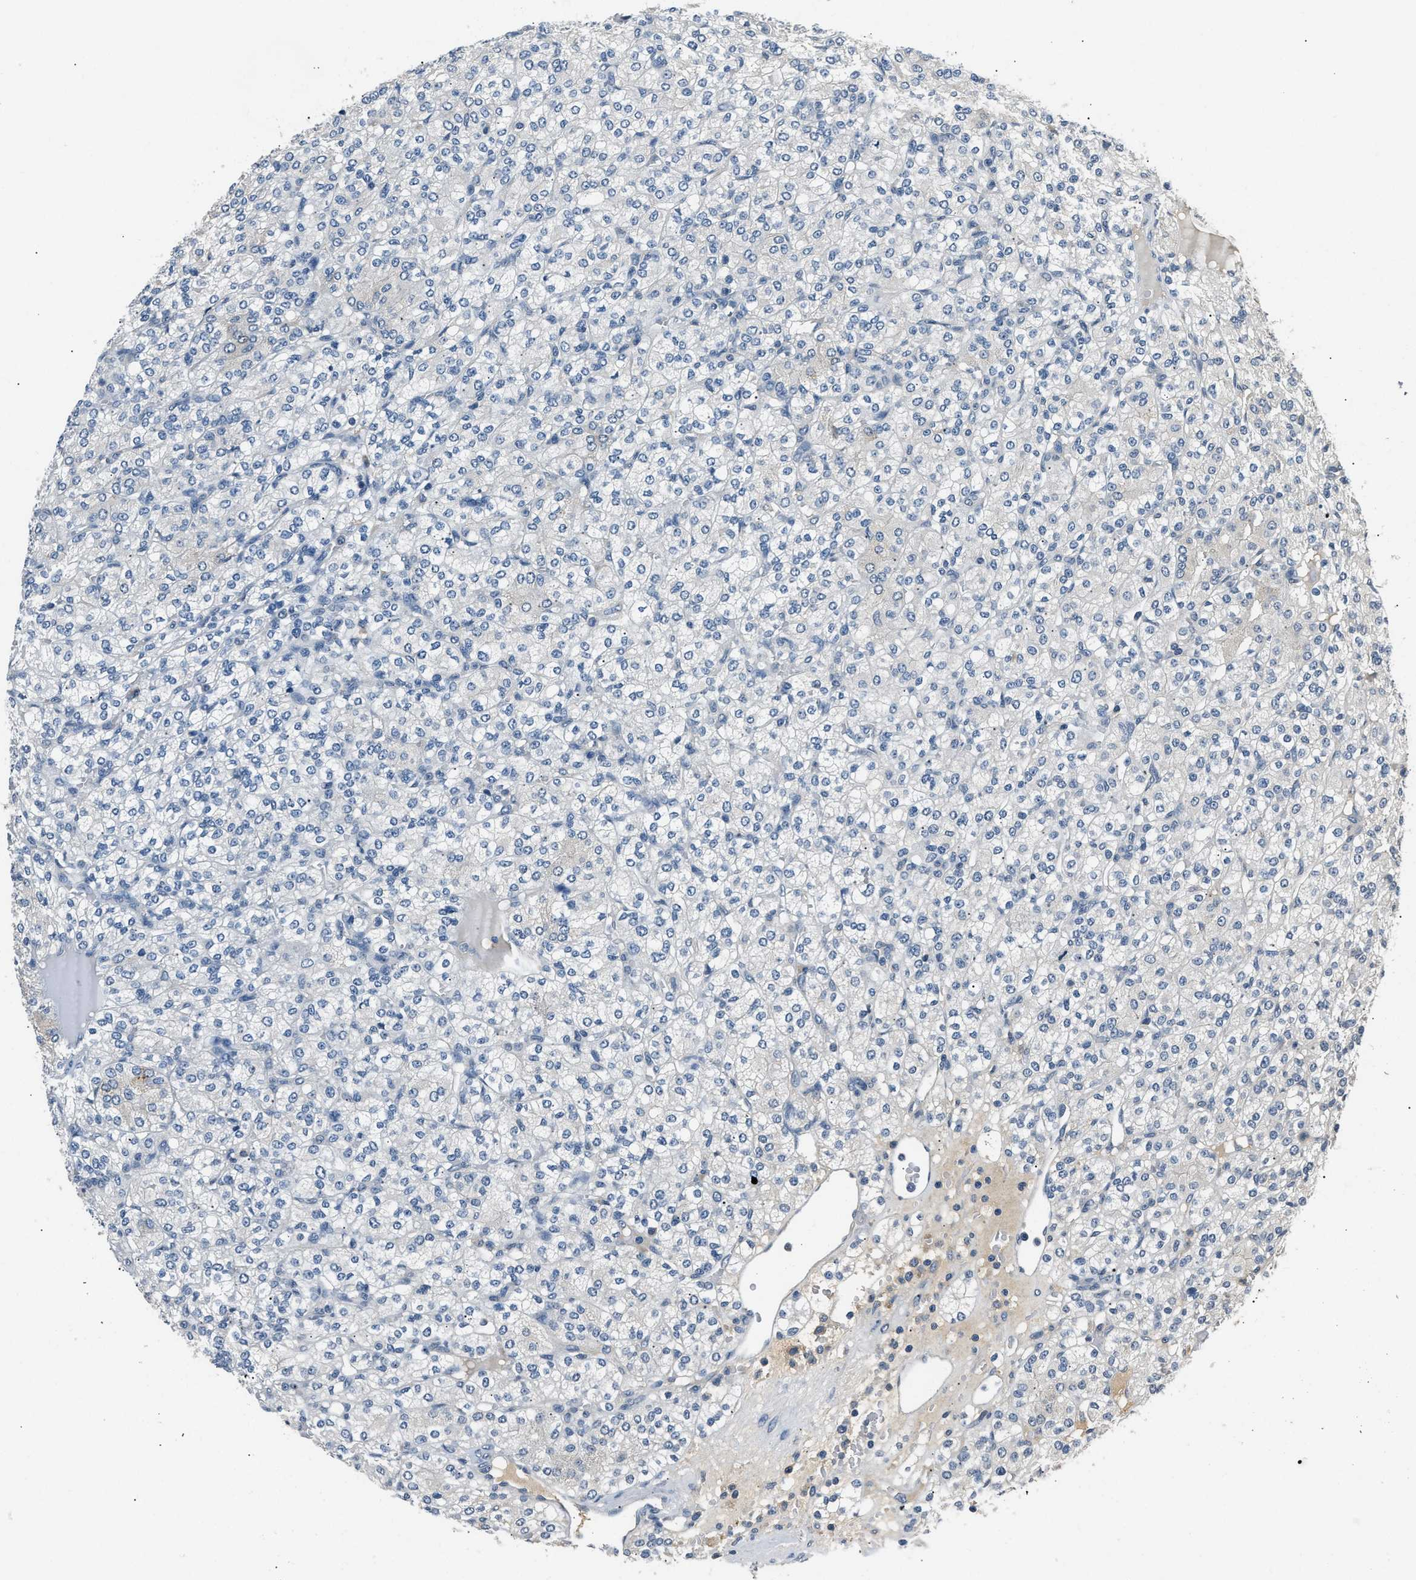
{"staining": {"intensity": "negative", "quantity": "none", "location": "none"}, "tissue": "renal cancer", "cell_type": "Tumor cells", "image_type": "cancer", "snomed": [{"axis": "morphology", "description": "Adenocarcinoma, NOS"}, {"axis": "topography", "description": "Kidney"}], "caption": "The micrograph demonstrates no staining of tumor cells in adenocarcinoma (renal).", "gene": "INHA", "patient": {"sex": "male", "age": 77}}